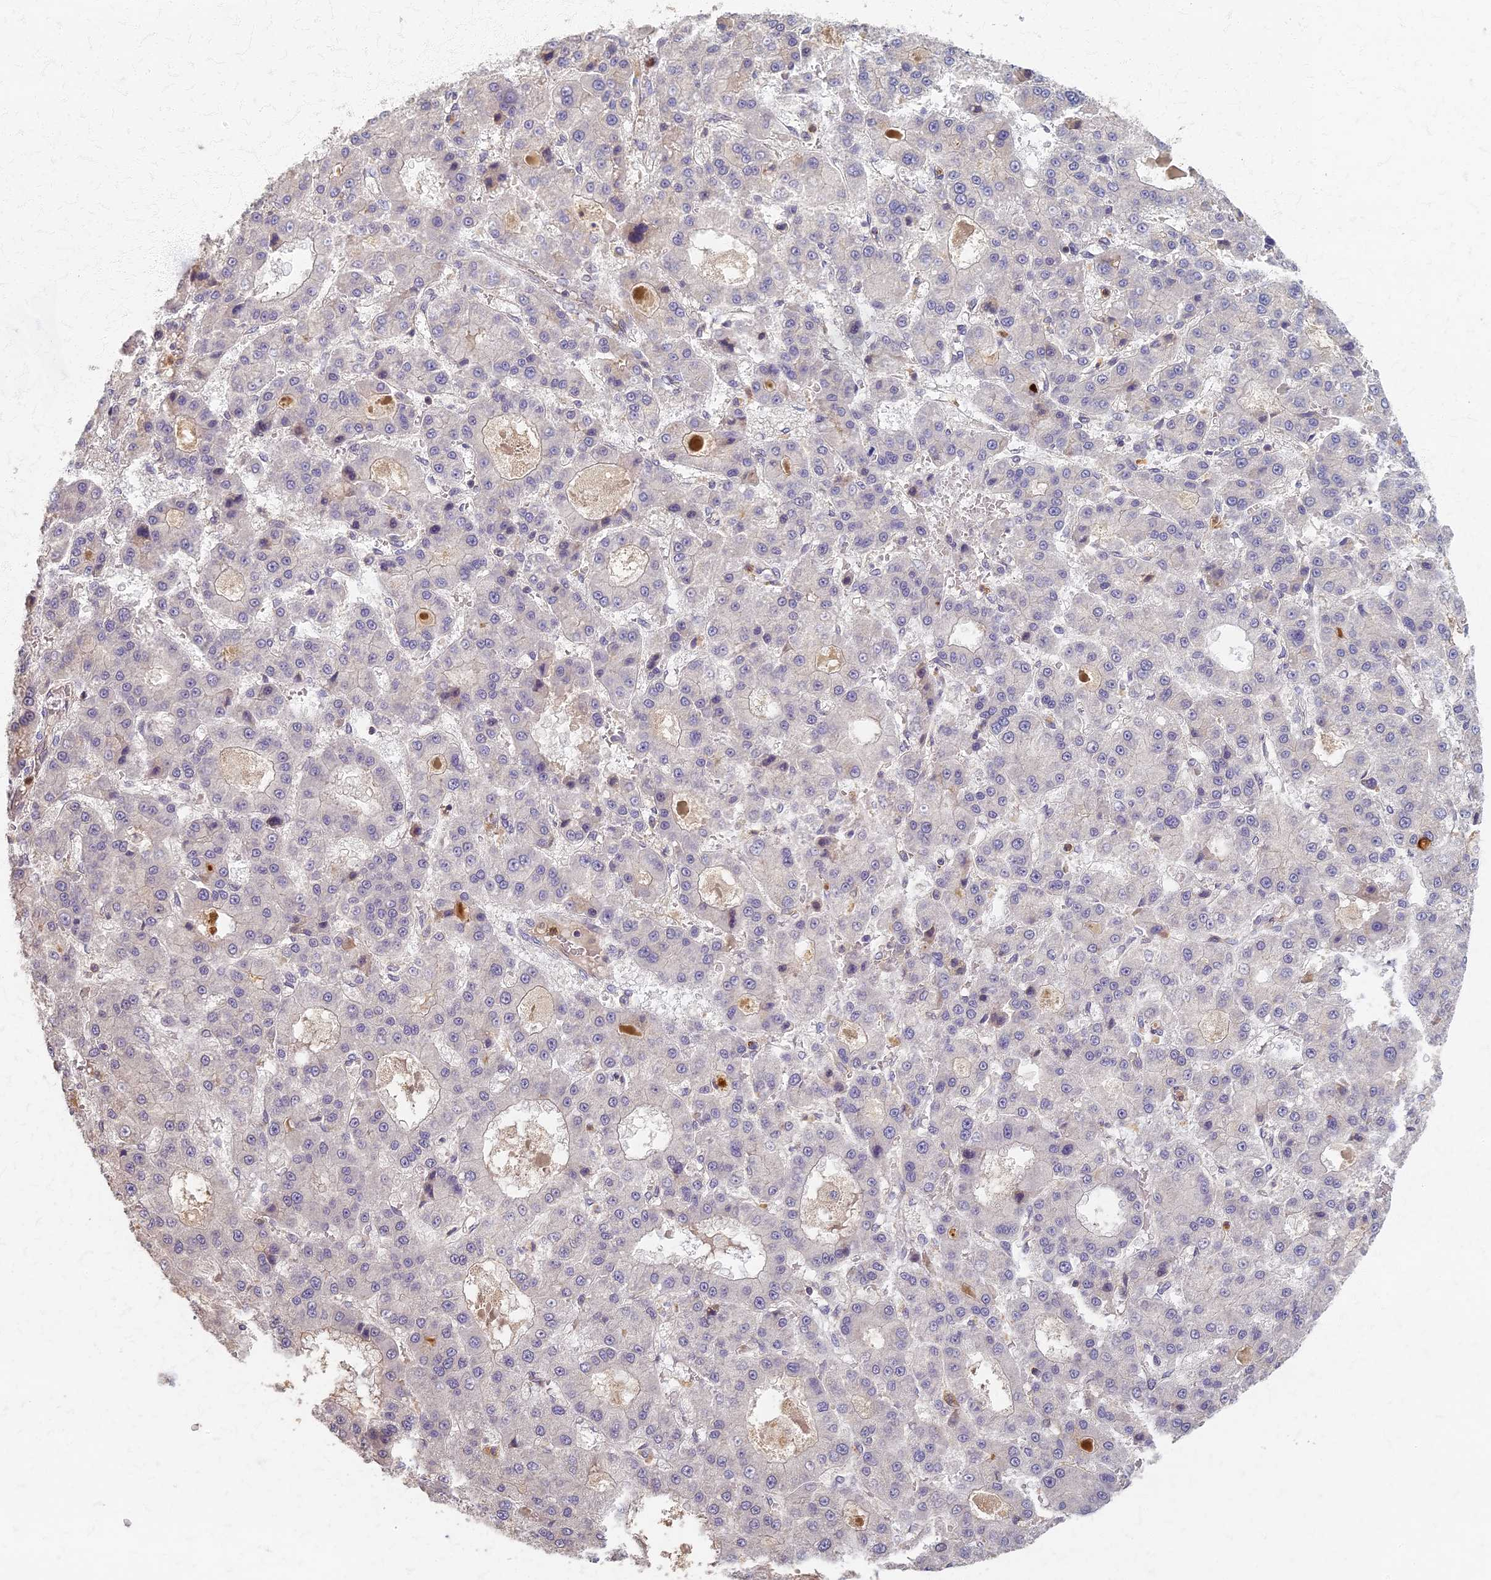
{"staining": {"intensity": "negative", "quantity": "none", "location": "none"}, "tissue": "liver cancer", "cell_type": "Tumor cells", "image_type": "cancer", "snomed": [{"axis": "morphology", "description": "Carcinoma, Hepatocellular, NOS"}, {"axis": "topography", "description": "Liver"}], "caption": "Tumor cells are negative for protein expression in human hepatocellular carcinoma (liver).", "gene": "AP4E1", "patient": {"sex": "male", "age": 70}}